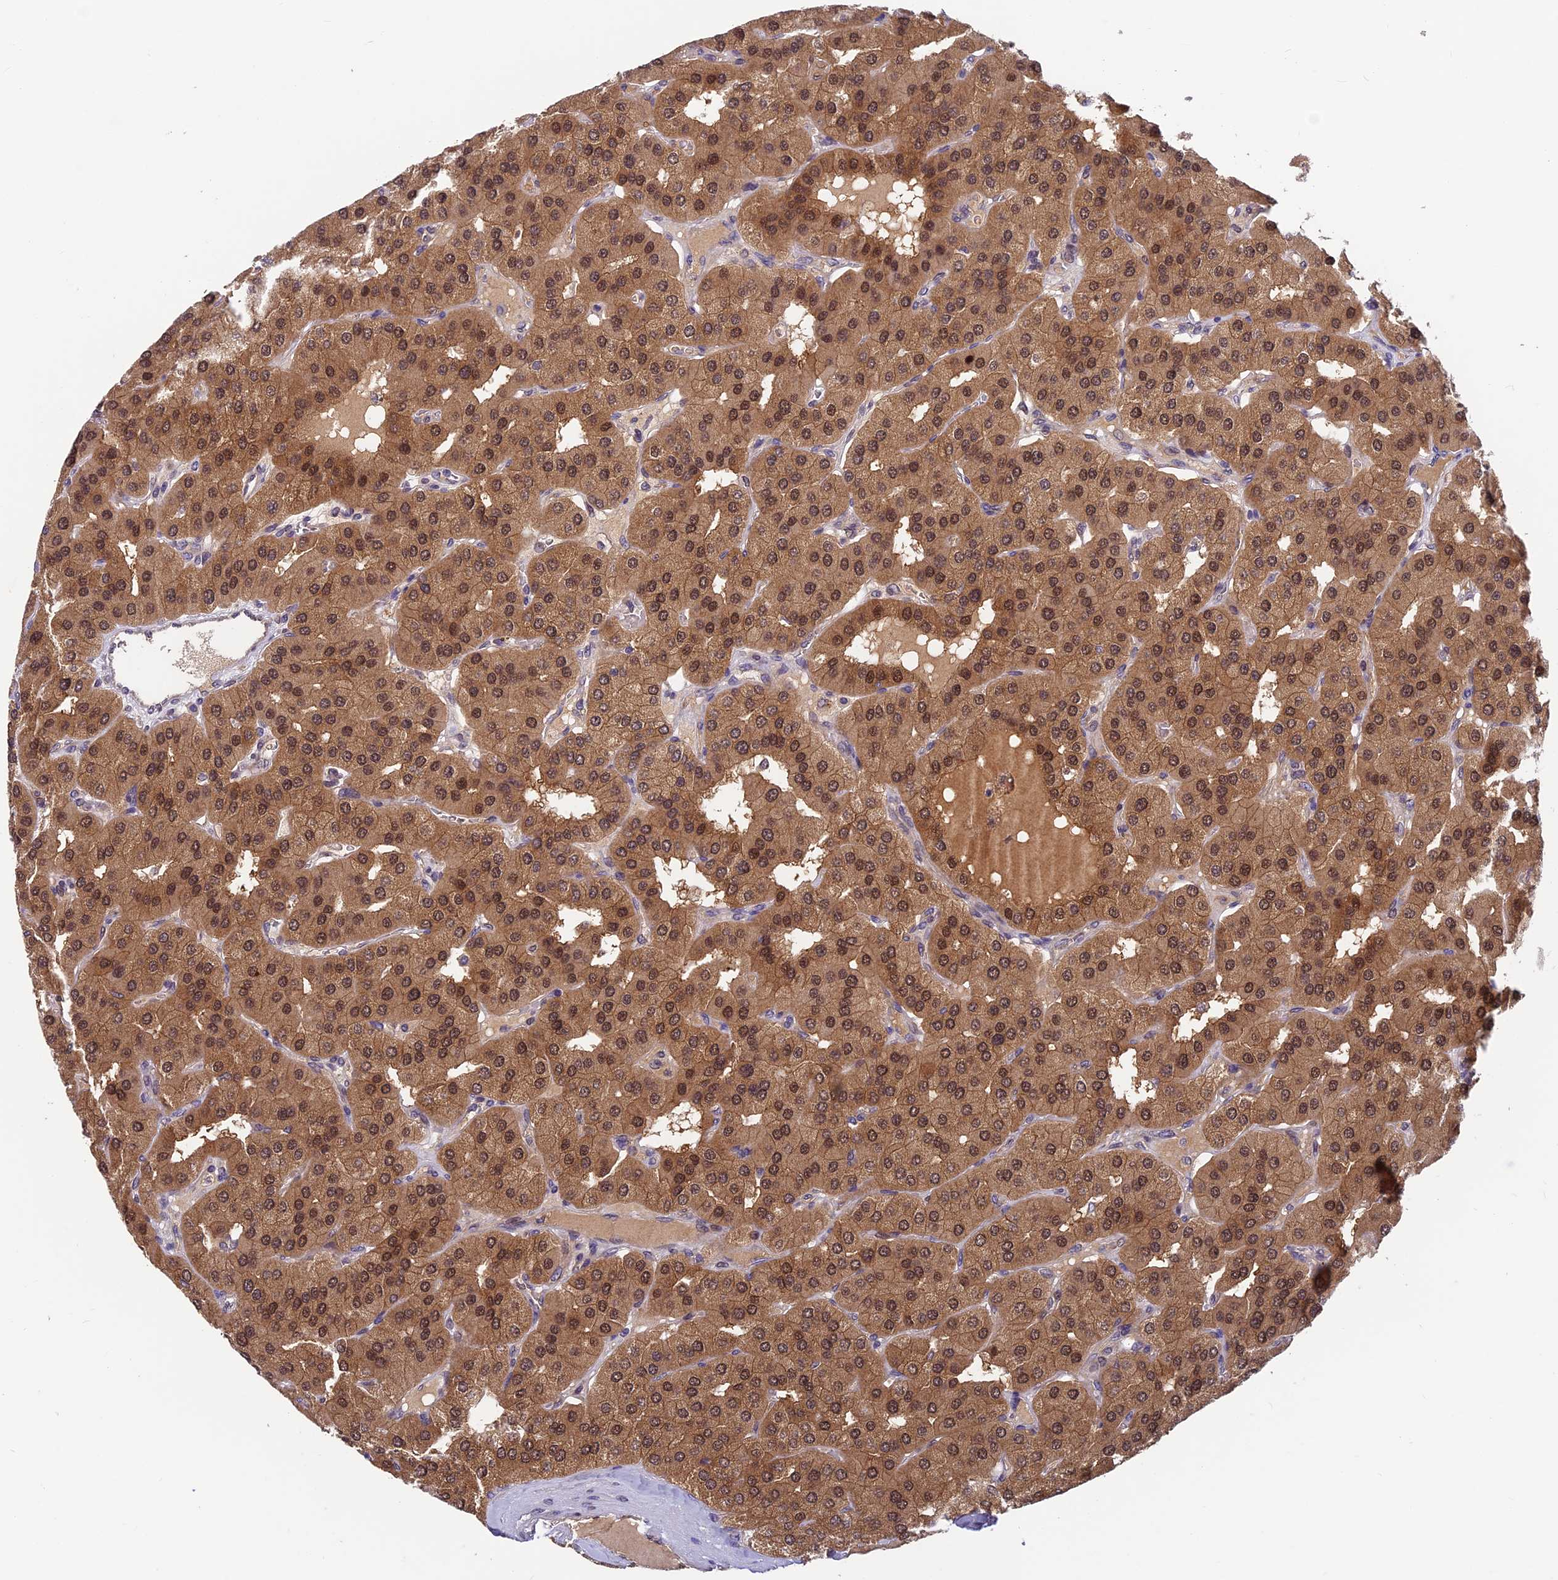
{"staining": {"intensity": "moderate", "quantity": ">75%", "location": "cytoplasmic/membranous,nuclear"}, "tissue": "parathyroid gland", "cell_type": "Glandular cells", "image_type": "normal", "snomed": [{"axis": "morphology", "description": "Normal tissue, NOS"}, {"axis": "morphology", "description": "Adenoma, NOS"}, {"axis": "topography", "description": "Parathyroid gland"}], "caption": "High-magnification brightfield microscopy of benign parathyroid gland stained with DAB (brown) and counterstained with hematoxylin (blue). glandular cells exhibit moderate cytoplasmic/membranous,nuclear positivity is present in about>75% of cells. (IHC, brightfield microscopy, high magnification).", "gene": "CCDC15", "patient": {"sex": "female", "age": 86}}